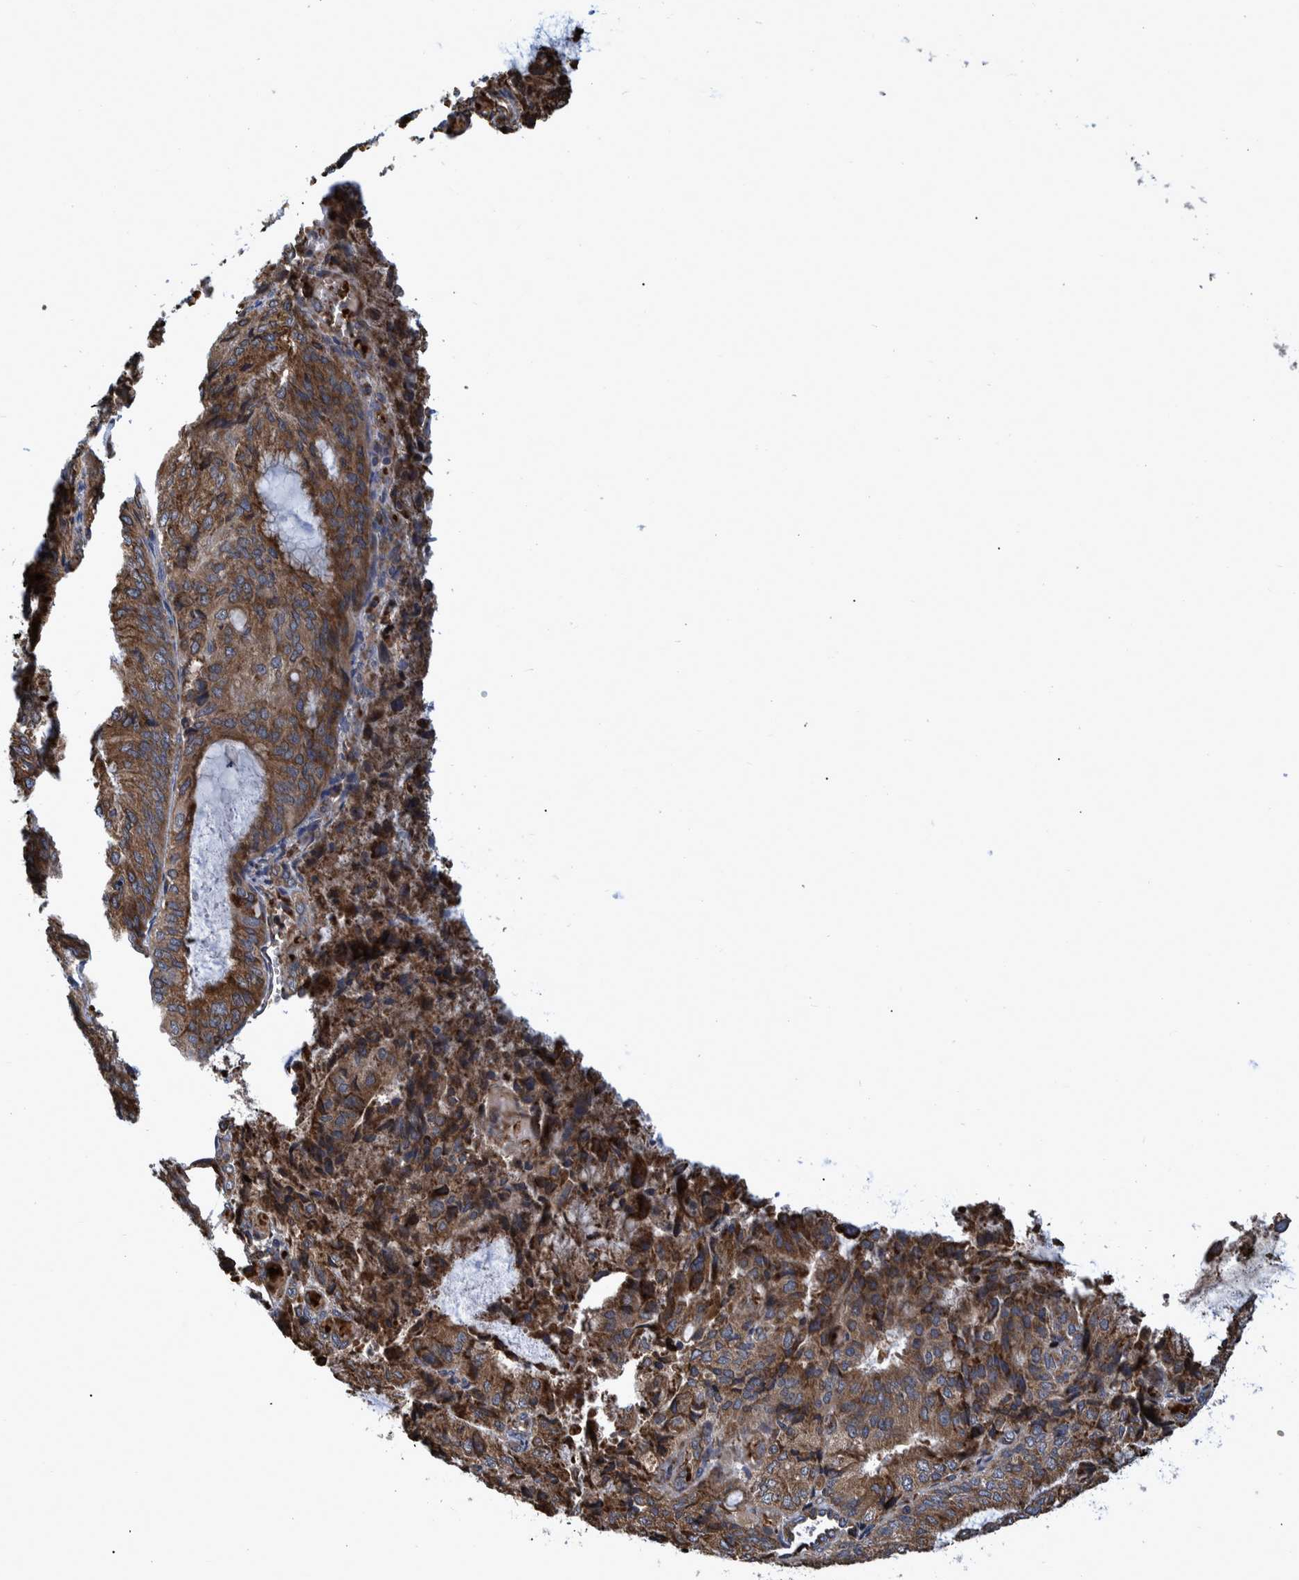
{"staining": {"intensity": "moderate", "quantity": ">75%", "location": "cytoplasmic/membranous"}, "tissue": "endometrial cancer", "cell_type": "Tumor cells", "image_type": "cancer", "snomed": [{"axis": "morphology", "description": "Adenocarcinoma, NOS"}, {"axis": "topography", "description": "Endometrium"}], "caption": "An image of human endometrial cancer stained for a protein displays moderate cytoplasmic/membranous brown staining in tumor cells. (IHC, brightfield microscopy, high magnification).", "gene": "SPAG5", "patient": {"sex": "female", "age": 81}}